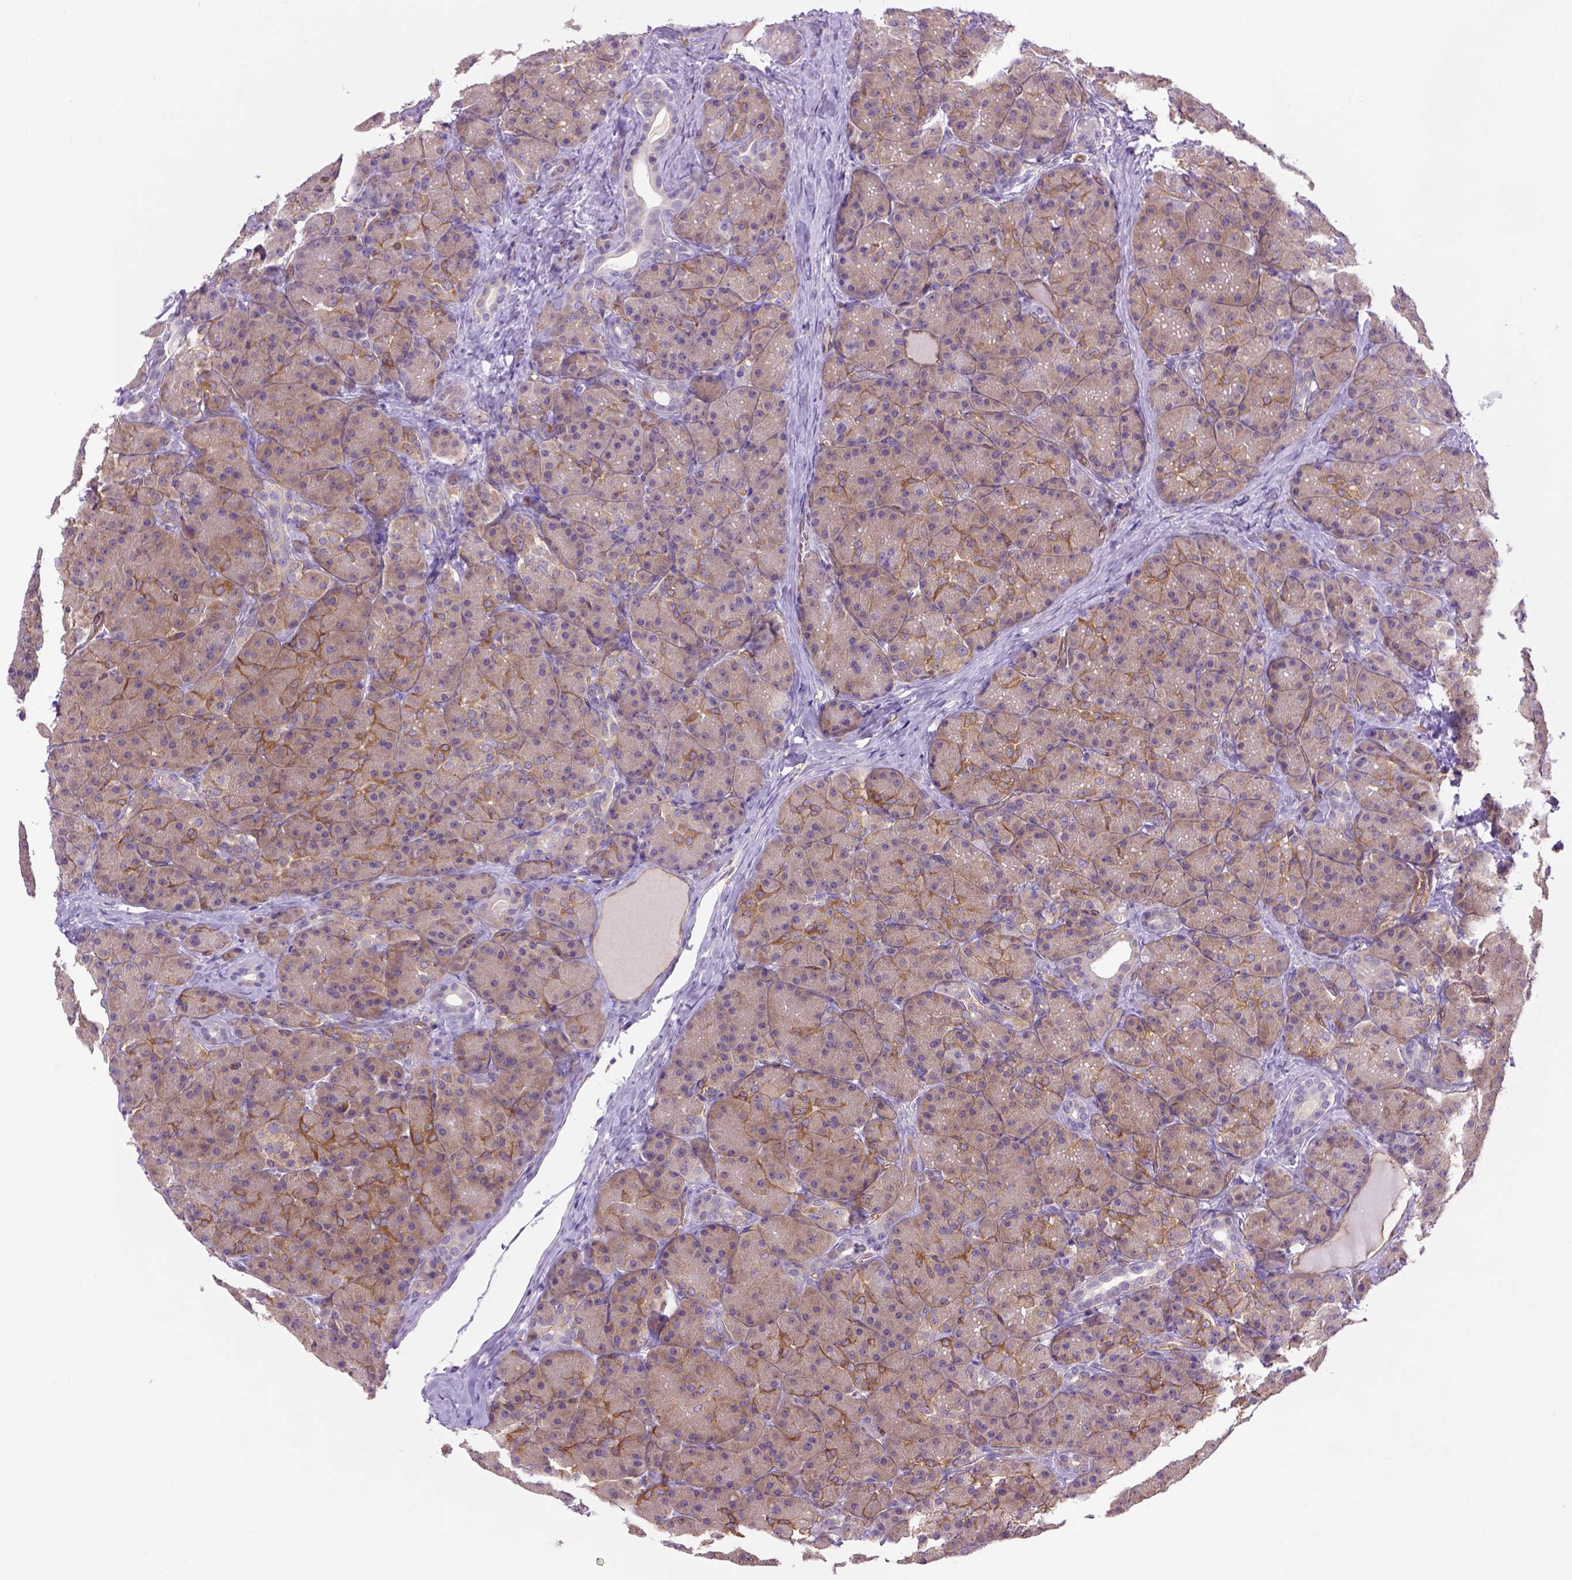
{"staining": {"intensity": "moderate", "quantity": ">75%", "location": "cytoplasmic/membranous"}, "tissue": "pancreas", "cell_type": "Exocrine glandular cells", "image_type": "normal", "snomed": [{"axis": "morphology", "description": "Normal tissue, NOS"}, {"axis": "topography", "description": "Pancreas"}], "caption": "The histopathology image displays immunohistochemical staining of normal pancreas. There is moderate cytoplasmic/membranous expression is identified in approximately >75% of exocrine glandular cells. The staining is performed using DAB brown chromogen to label protein expression. The nuclei are counter-stained blue using hematoxylin.", "gene": "CASKIN2", "patient": {"sex": "male", "age": 57}}